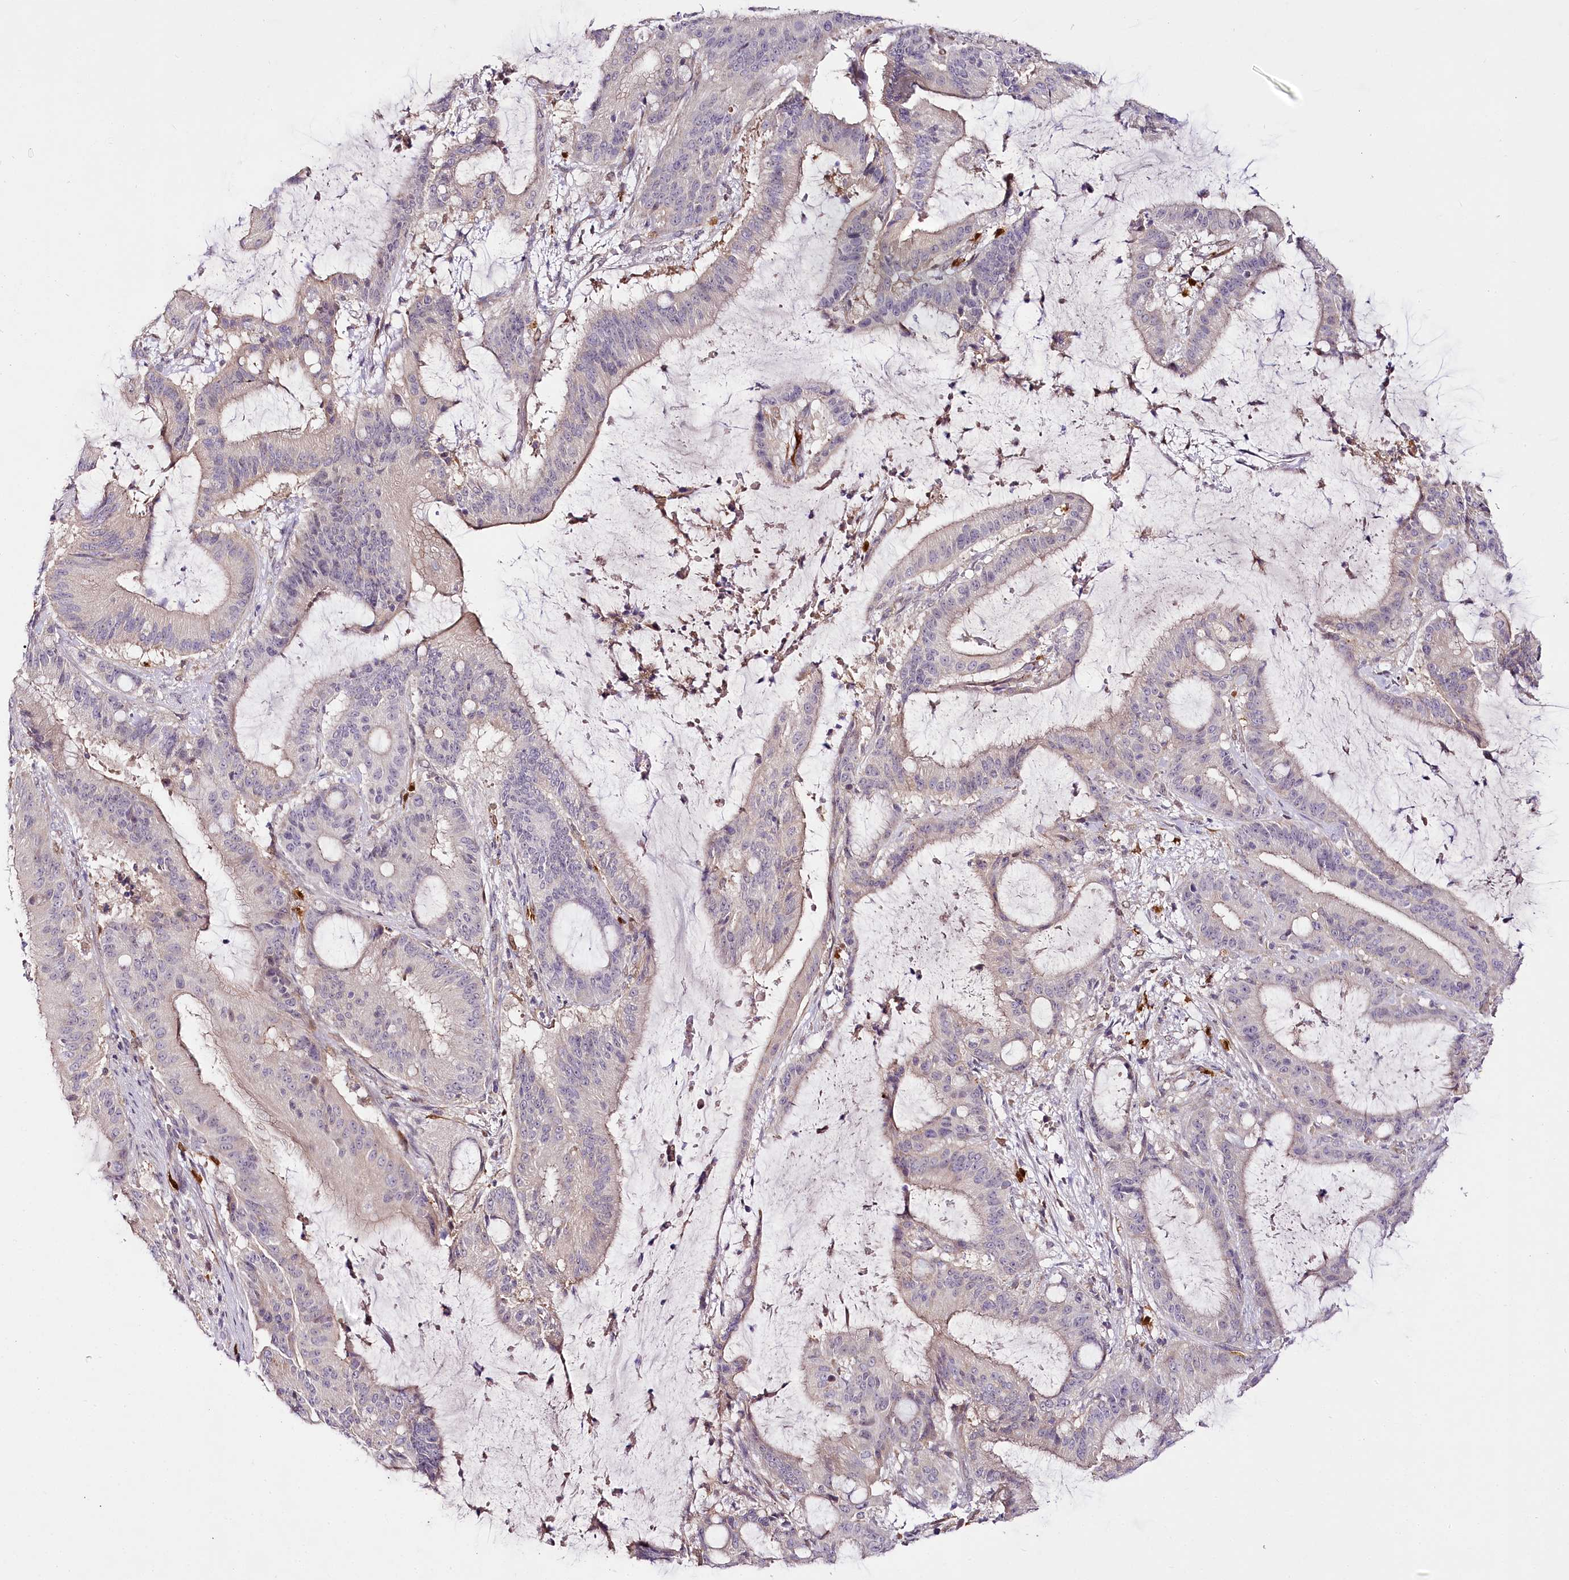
{"staining": {"intensity": "moderate", "quantity": "<25%", "location": "cytoplasmic/membranous"}, "tissue": "liver cancer", "cell_type": "Tumor cells", "image_type": "cancer", "snomed": [{"axis": "morphology", "description": "Normal tissue, NOS"}, {"axis": "morphology", "description": "Cholangiocarcinoma"}, {"axis": "topography", "description": "Liver"}, {"axis": "topography", "description": "Peripheral nerve tissue"}], "caption": "Immunohistochemistry (IHC) of human cholangiocarcinoma (liver) displays low levels of moderate cytoplasmic/membranous positivity in approximately <25% of tumor cells.", "gene": "VWA5A", "patient": {"sex": "female", "age": 73}}